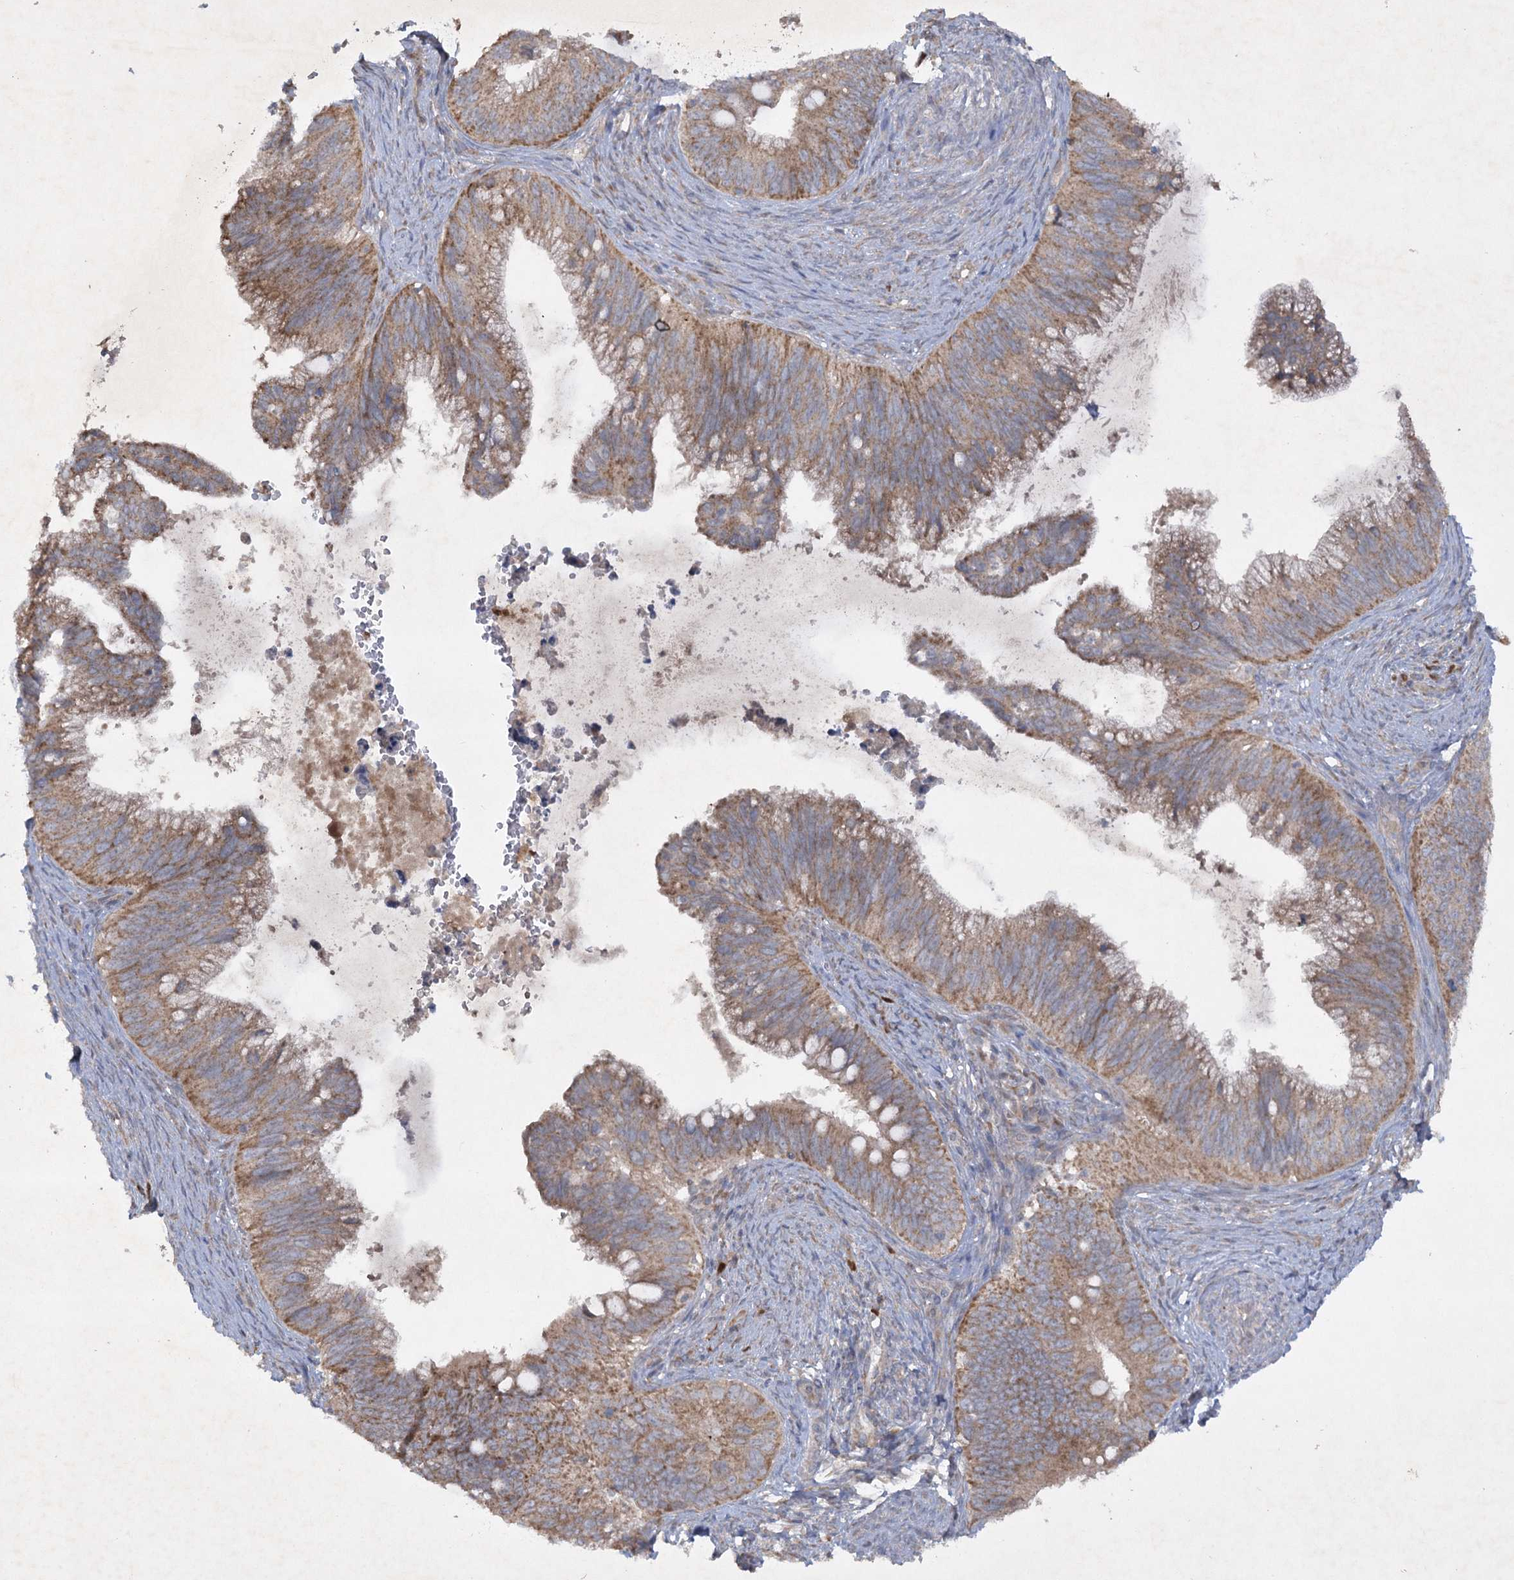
{"staining": {"intensity": "moderate", "quantity": ">75%", "location": "cytoplasmic/membranous"}, "tissue": "cervical cancer", "cell_type": "Tumor cells", "image_type": "cancer", "snomed": [{"axis": "morphology", "description": "Adenocarcinoma, NOS"}, {"axis": "topography", "description": "Cervix"}], "caption": "Immunohistochemical staining of cervical adenocarcinoma exhibits medium levels of moderate cytoplasmic/membranous protein staining in about >75% of tumor cells.", "gene": "TRAF3IP1", "patient": {"sex": "female", "age": 42}}